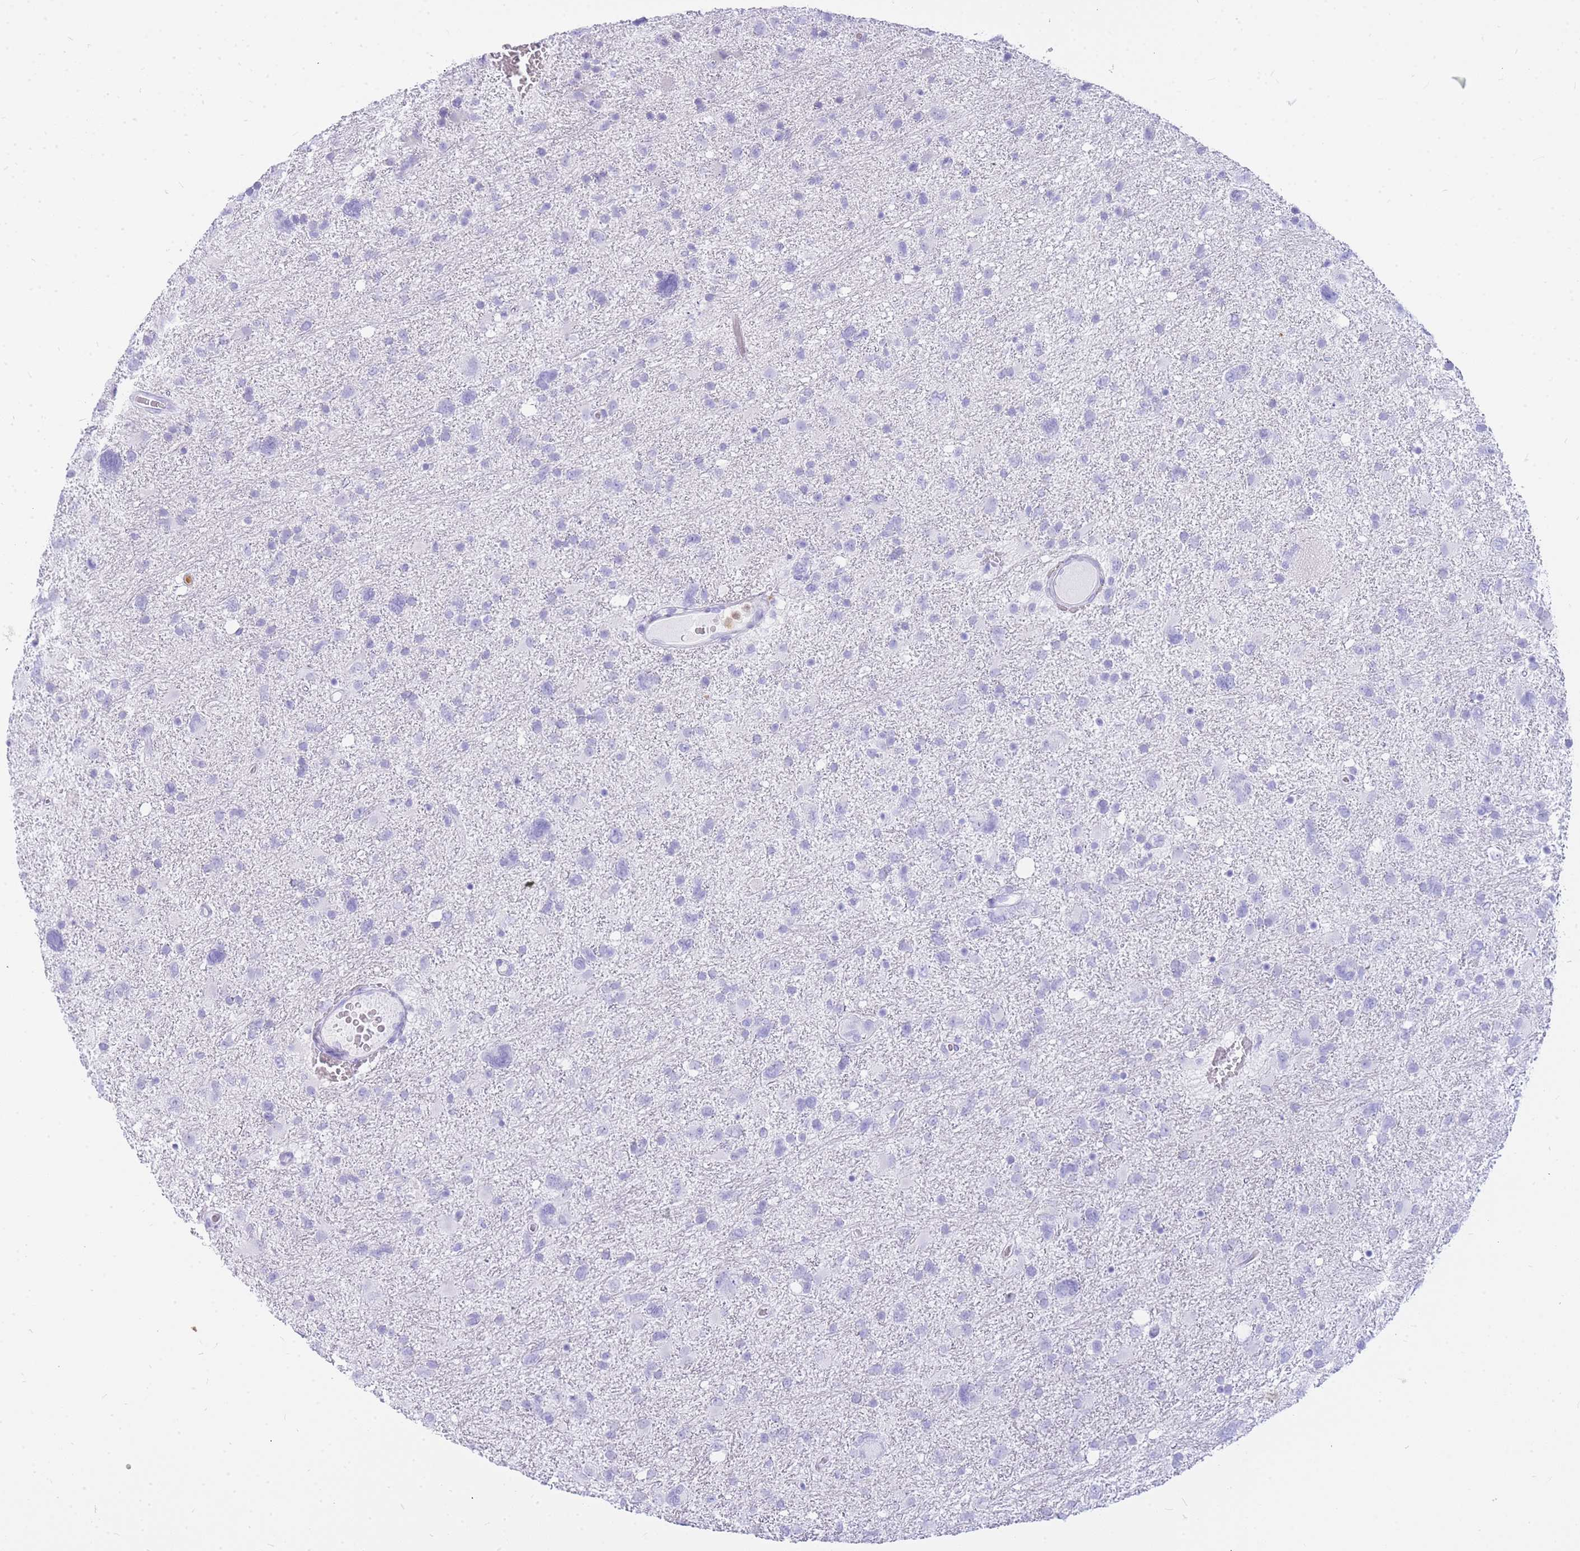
{"staining": {"intensity": "negative", "quantity": "none", "location": "none"}, "tissue": "glioma", "cell_type": "Tumor cells", "image_type": "cancer", "snomed": [{"axis": "morphology", "description": "Glioma, malignant, High grade"}, {"axis": "topography", "description": "Brain"}], "caption": "There is no significant positivity in tumor cells of malignant glioma (high-grade). The staining was performed using DAB (3,3'-diaminobenzidine) to visualize the protein expression in brown, while the nuclei were stained in blue with hematoxylin (Magnification: 20x).", "gene": "HERC1", "patient": {"sex": "male", "age": 61}}